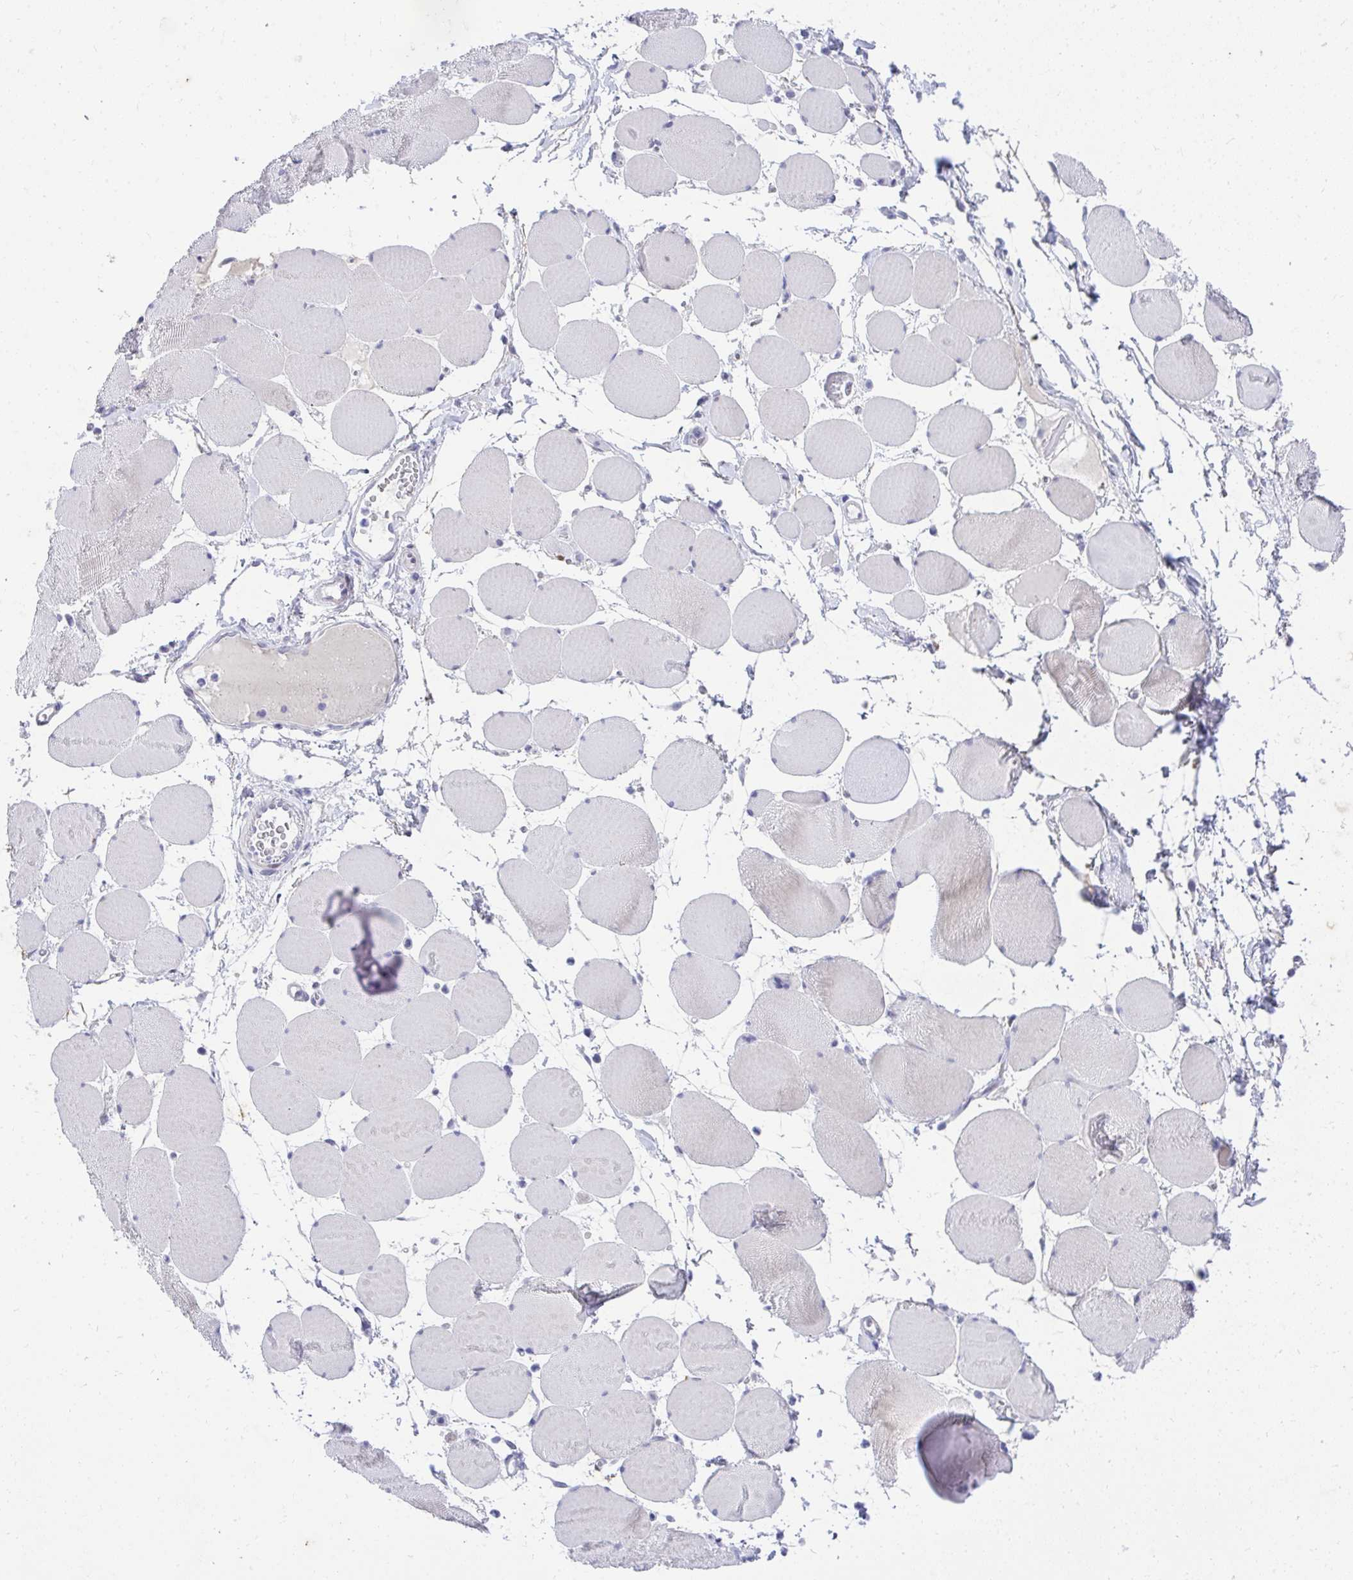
{"staining": {"intensity": "negative", "quantity": "none", "location": "none"}, "tissue": "skeletal muscle", "cell_type": "Myocytes", "image_type": "normal", "snomed": [{"axis": "morphology", "description": "Normal tissue, NOS"}, {"axis": "topography", "description": "Skeletal muscle"}], "caption": "Immunohistochemical staining of normal skeletal muscle reveals no significant positivity in myocytes. (DAB (3,3'-diaminobenzidine) immunohistochemistry (IHC), high magnification).", "gene": "KLK1", "patient": {"sex": "female", "age": 75}}